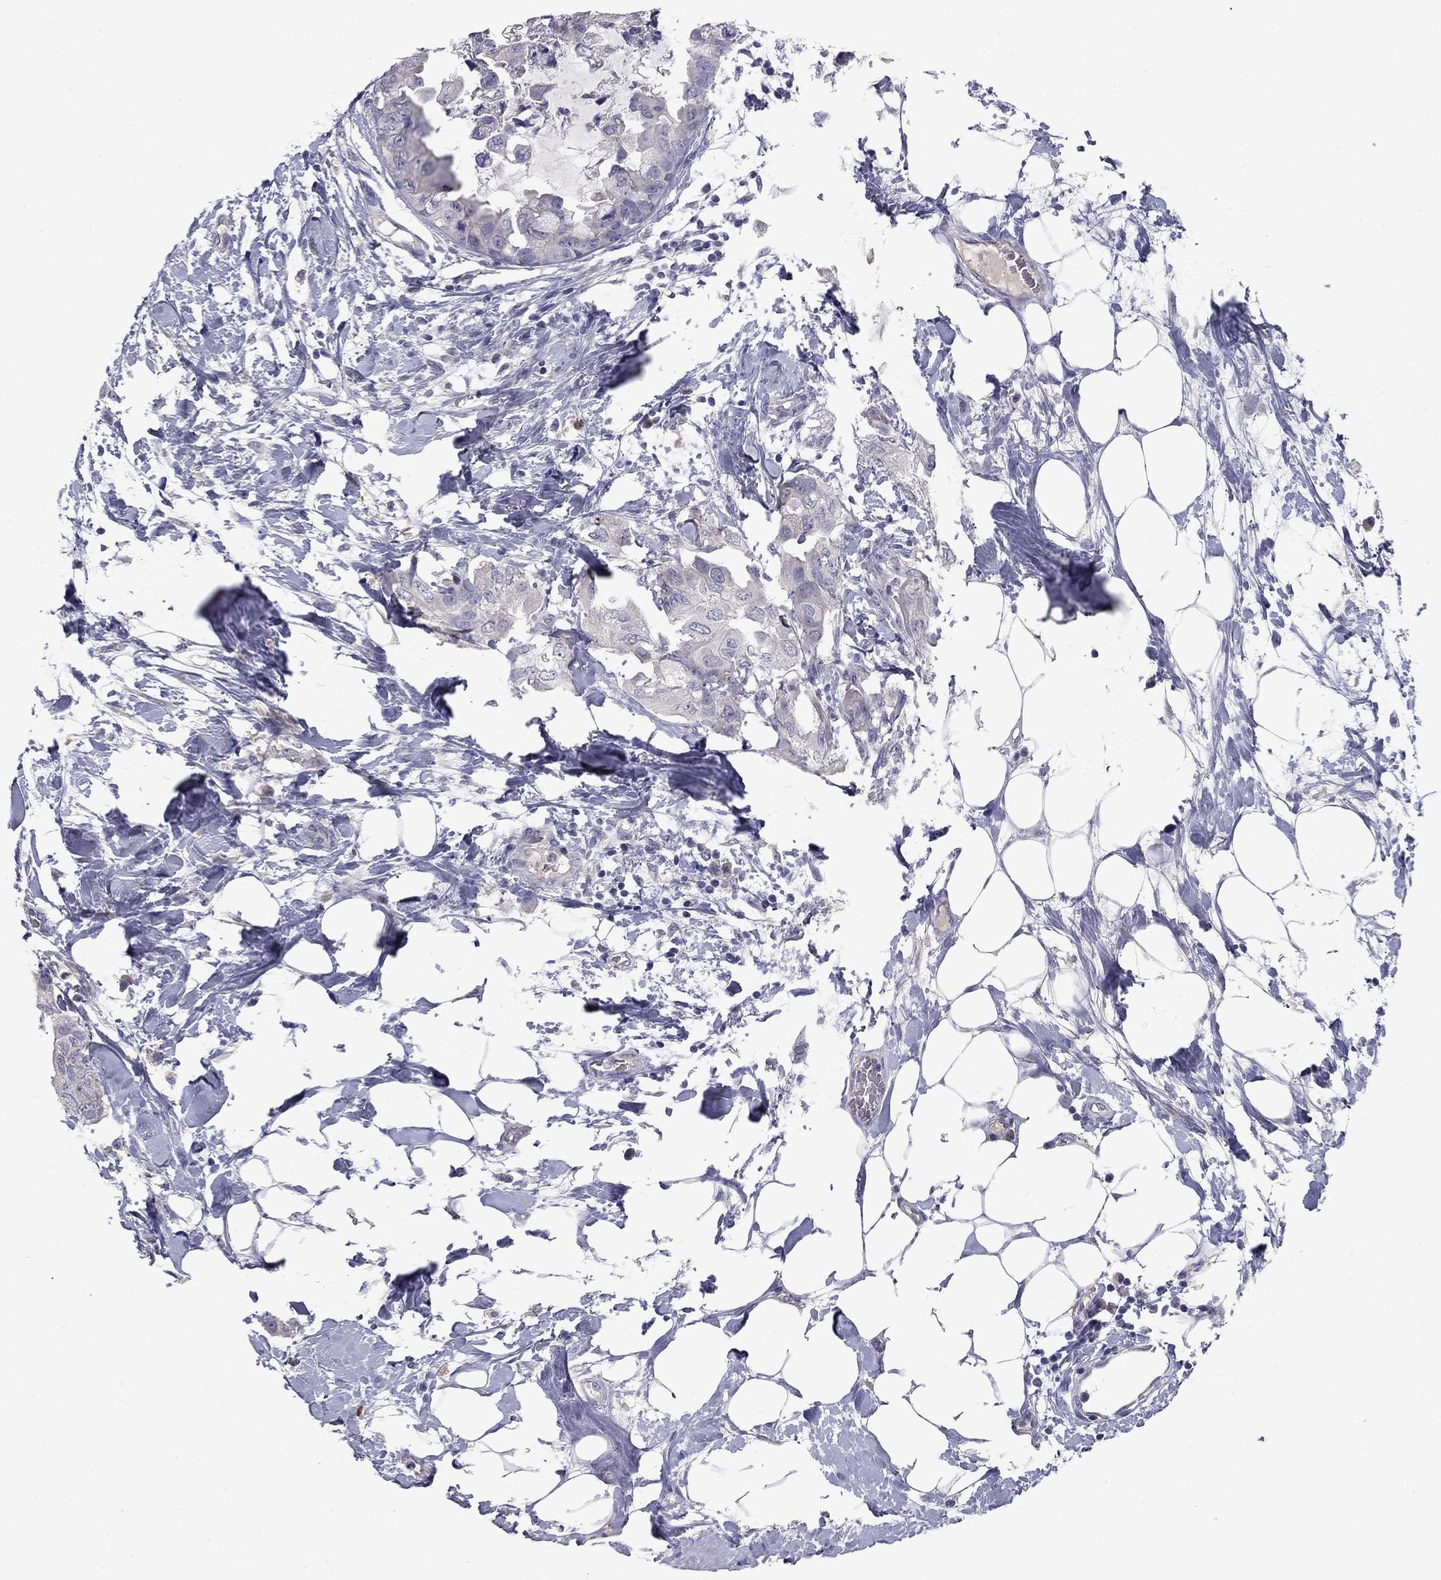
{"staining": {"intensity": "negative", "quantity": "none", "location": "none"}, "tissue": "breast cancer", "cell_type": "Tumor cells", "image_type": "cancer", "snomed": [{"axis": "morphology", "description": "Normal tissue, NOS"}, {"axis": "morphology", "description": "Duct carcinoma"}, {"axis": "topography", "description": "Breast"}], "caption": "The photomicrograph displays no staining of tumor cells in breast cancer (infiltrating ductal carcinoma).", "gene": "CACNA1A", "patient": {"sex": "female", "age": 40}}